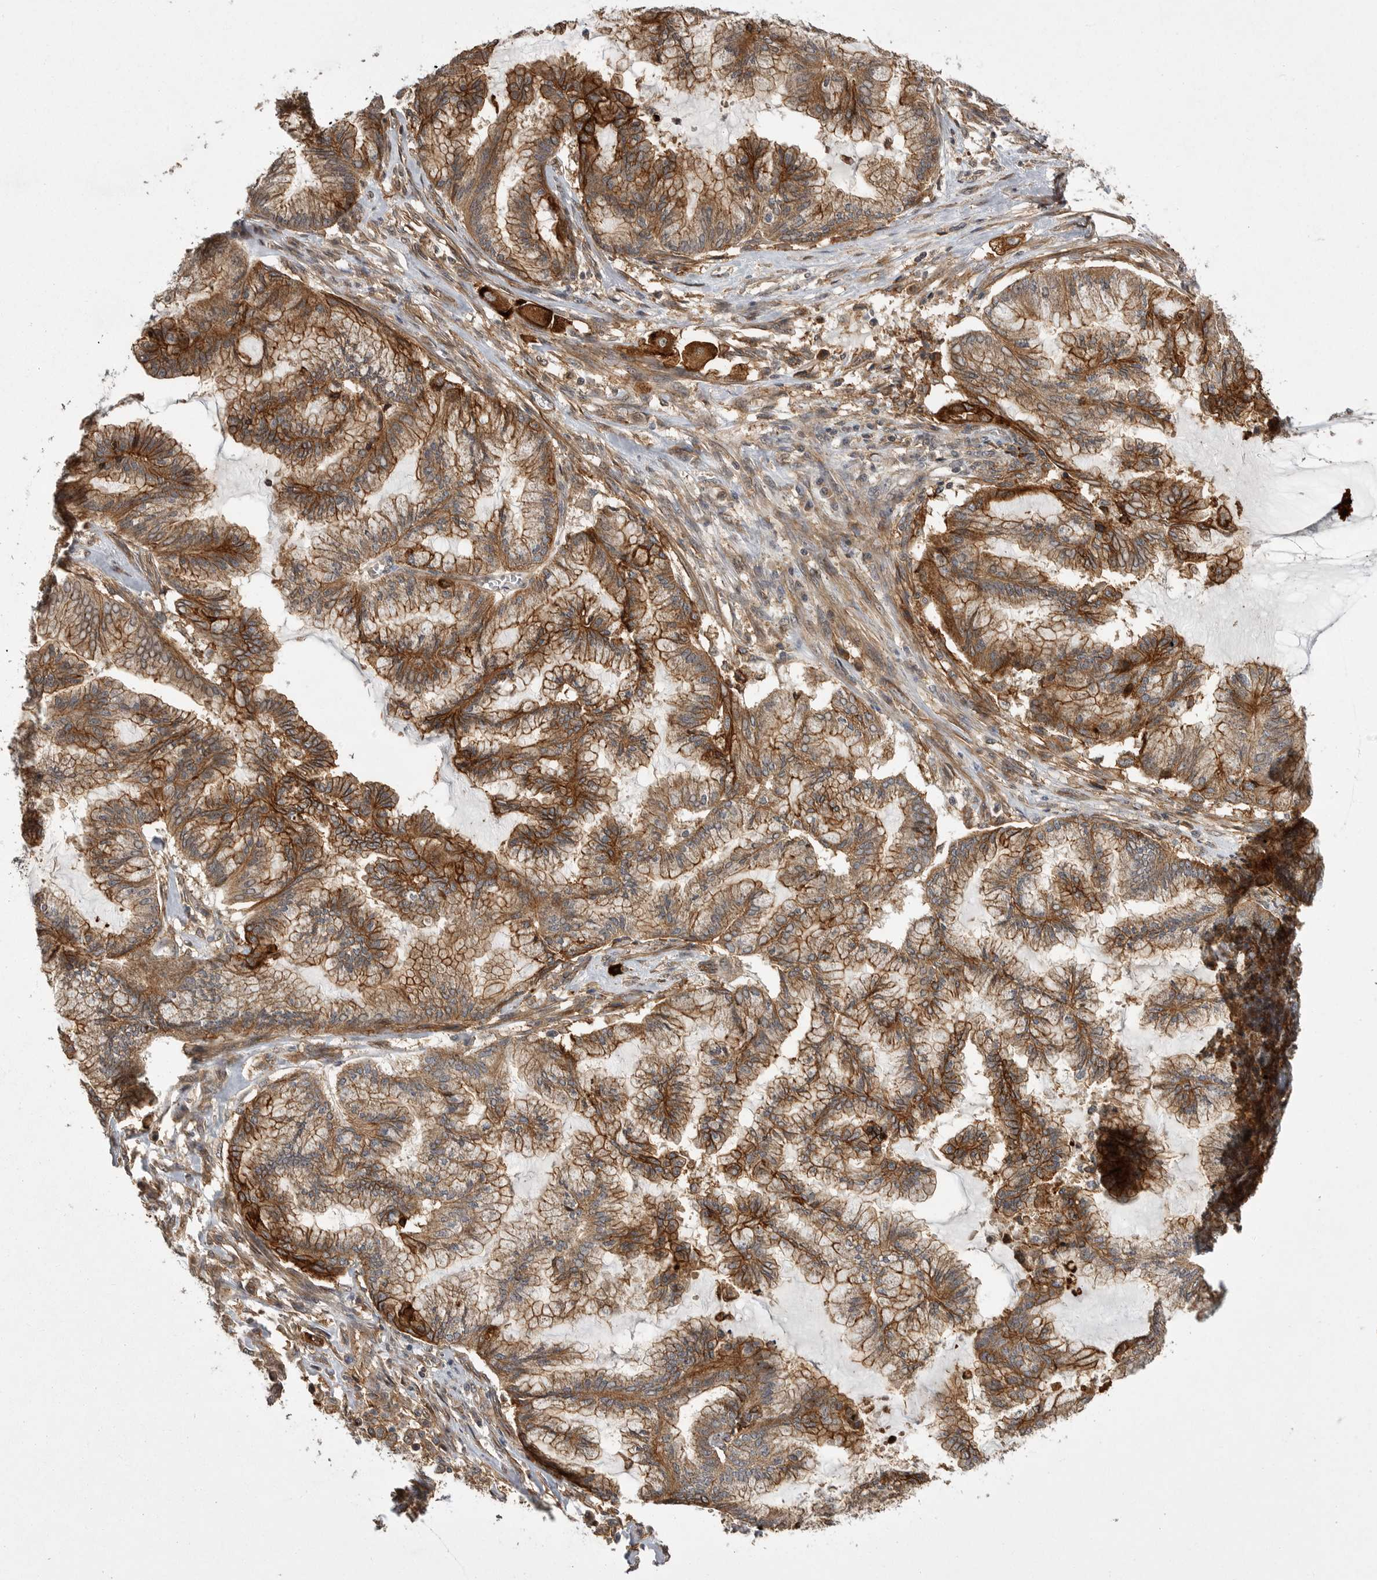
{"staining": {"intensity": "moderate", "quantity": ">75%", "location": "cytoplasmic/membranous"}, "tissue": "endometrial cancer", "cell_type": "Tumor cells", "image_type": "cancer", "snomed": [{"axis": "morphology", "description": "Adenocarcinoma, NOS"}, {"axis": "topography", "description": "Endometrium"}], "caption": "Immunohistochemistry (IHC) micrograph of neoplastic tissue: human endometrial cancer (adenocarcinoma) stained using immunohistochemistry reveals medium levels of moderate protein expression localized specifically in the cytoplasmic/membranous of tumor cells, appearing as a cytoplasmic/membranous brown color.", "gene": "NECTIN1", "patient": {"sex": "female", "age": 86}}